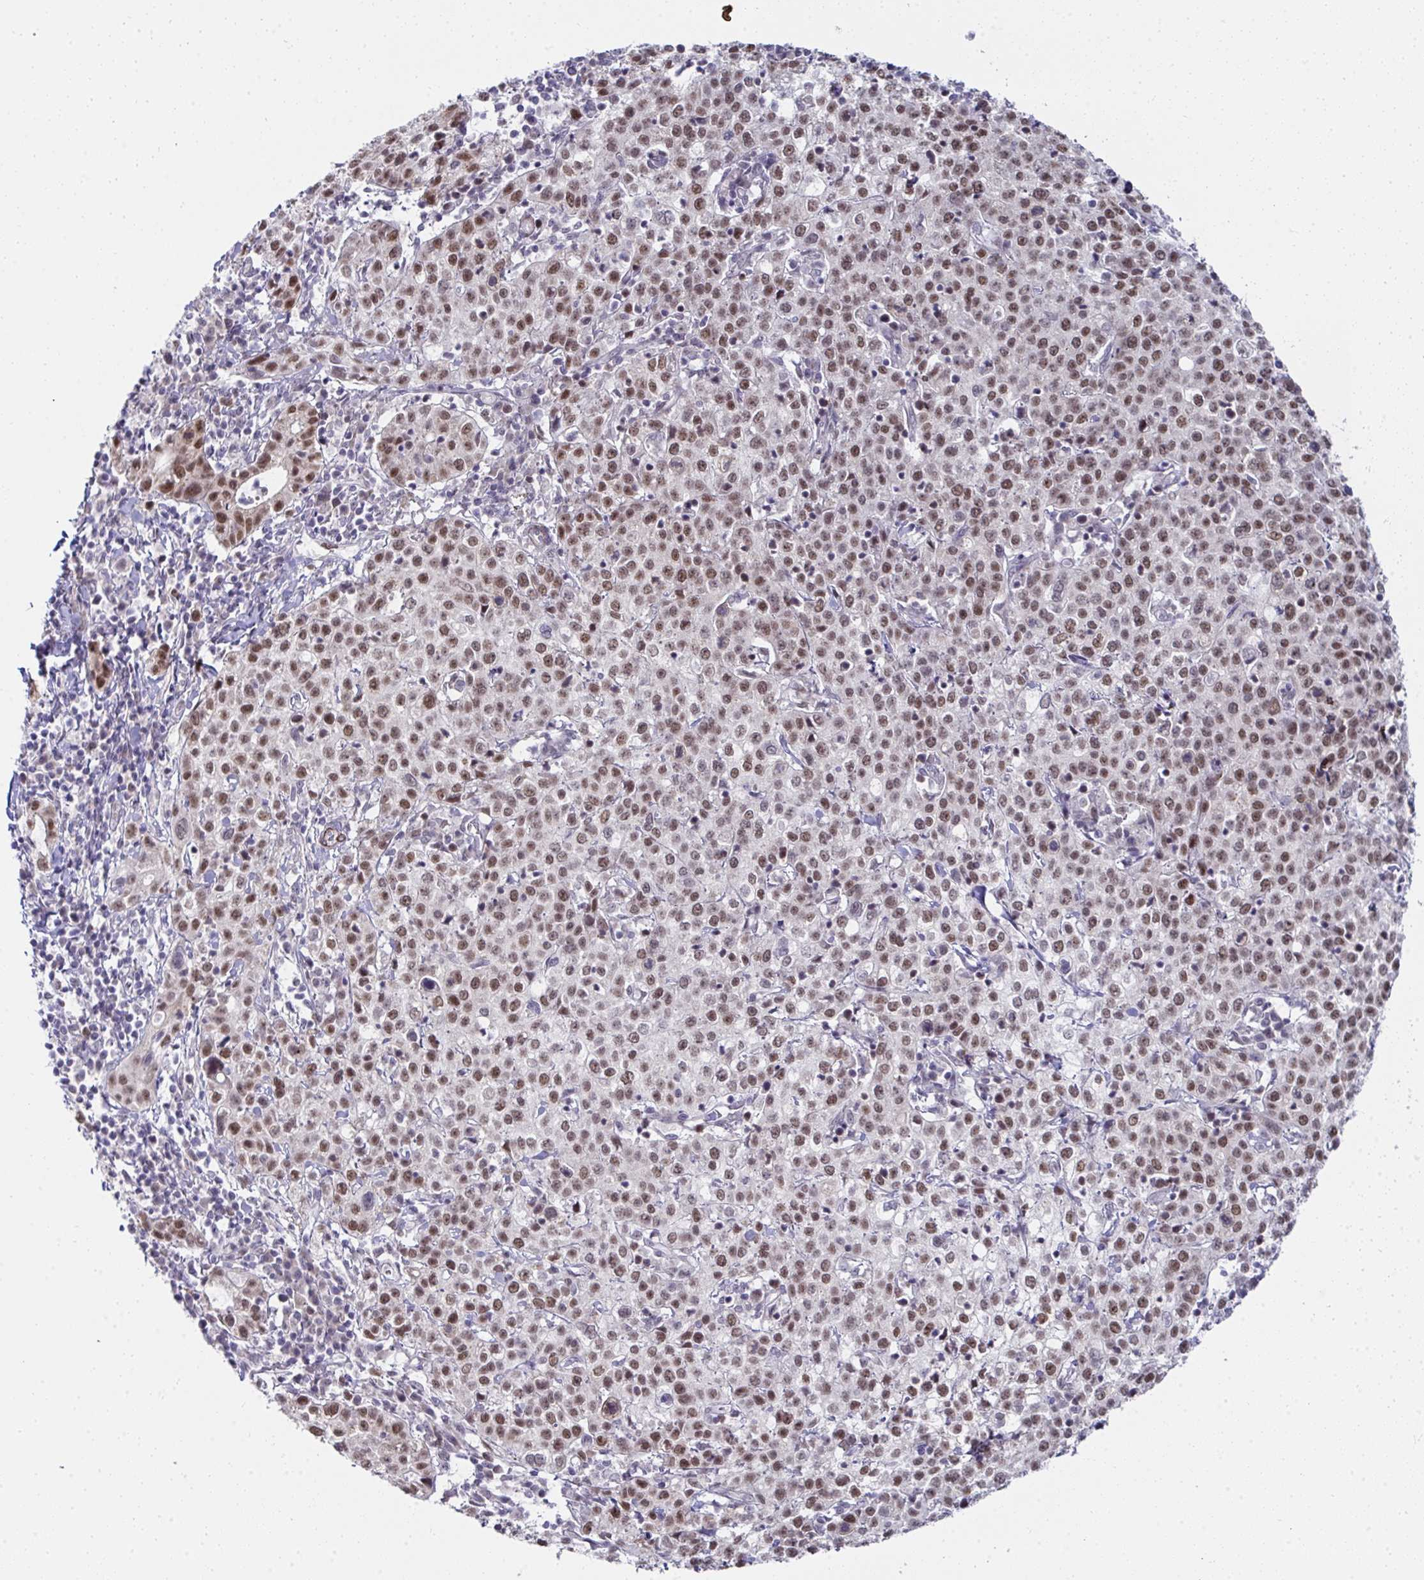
{"staining": {"intensity": "moderate", "quantity": "25%-75%", "location": "nuclear"}, "tissue": "cervical cancer", "cell_type": "Tumor cells", "image_type": "cancer", "snomed": [{"axis": "morphology", "description": "Normal tissue, NOS"}, {"axis": "morphology", "description": "Adenocarcinoma, NOS"}, {"axis": "topography", "description": "Cervix"}], "caption": "An image showing moderate nuclear expression in approximately 25%-75% of tumor cells in cervical cancer, as visualized by brown immunohistochemical staining.", "gene": "GINS2", "patient": {"sex": "female", "age": 44}}